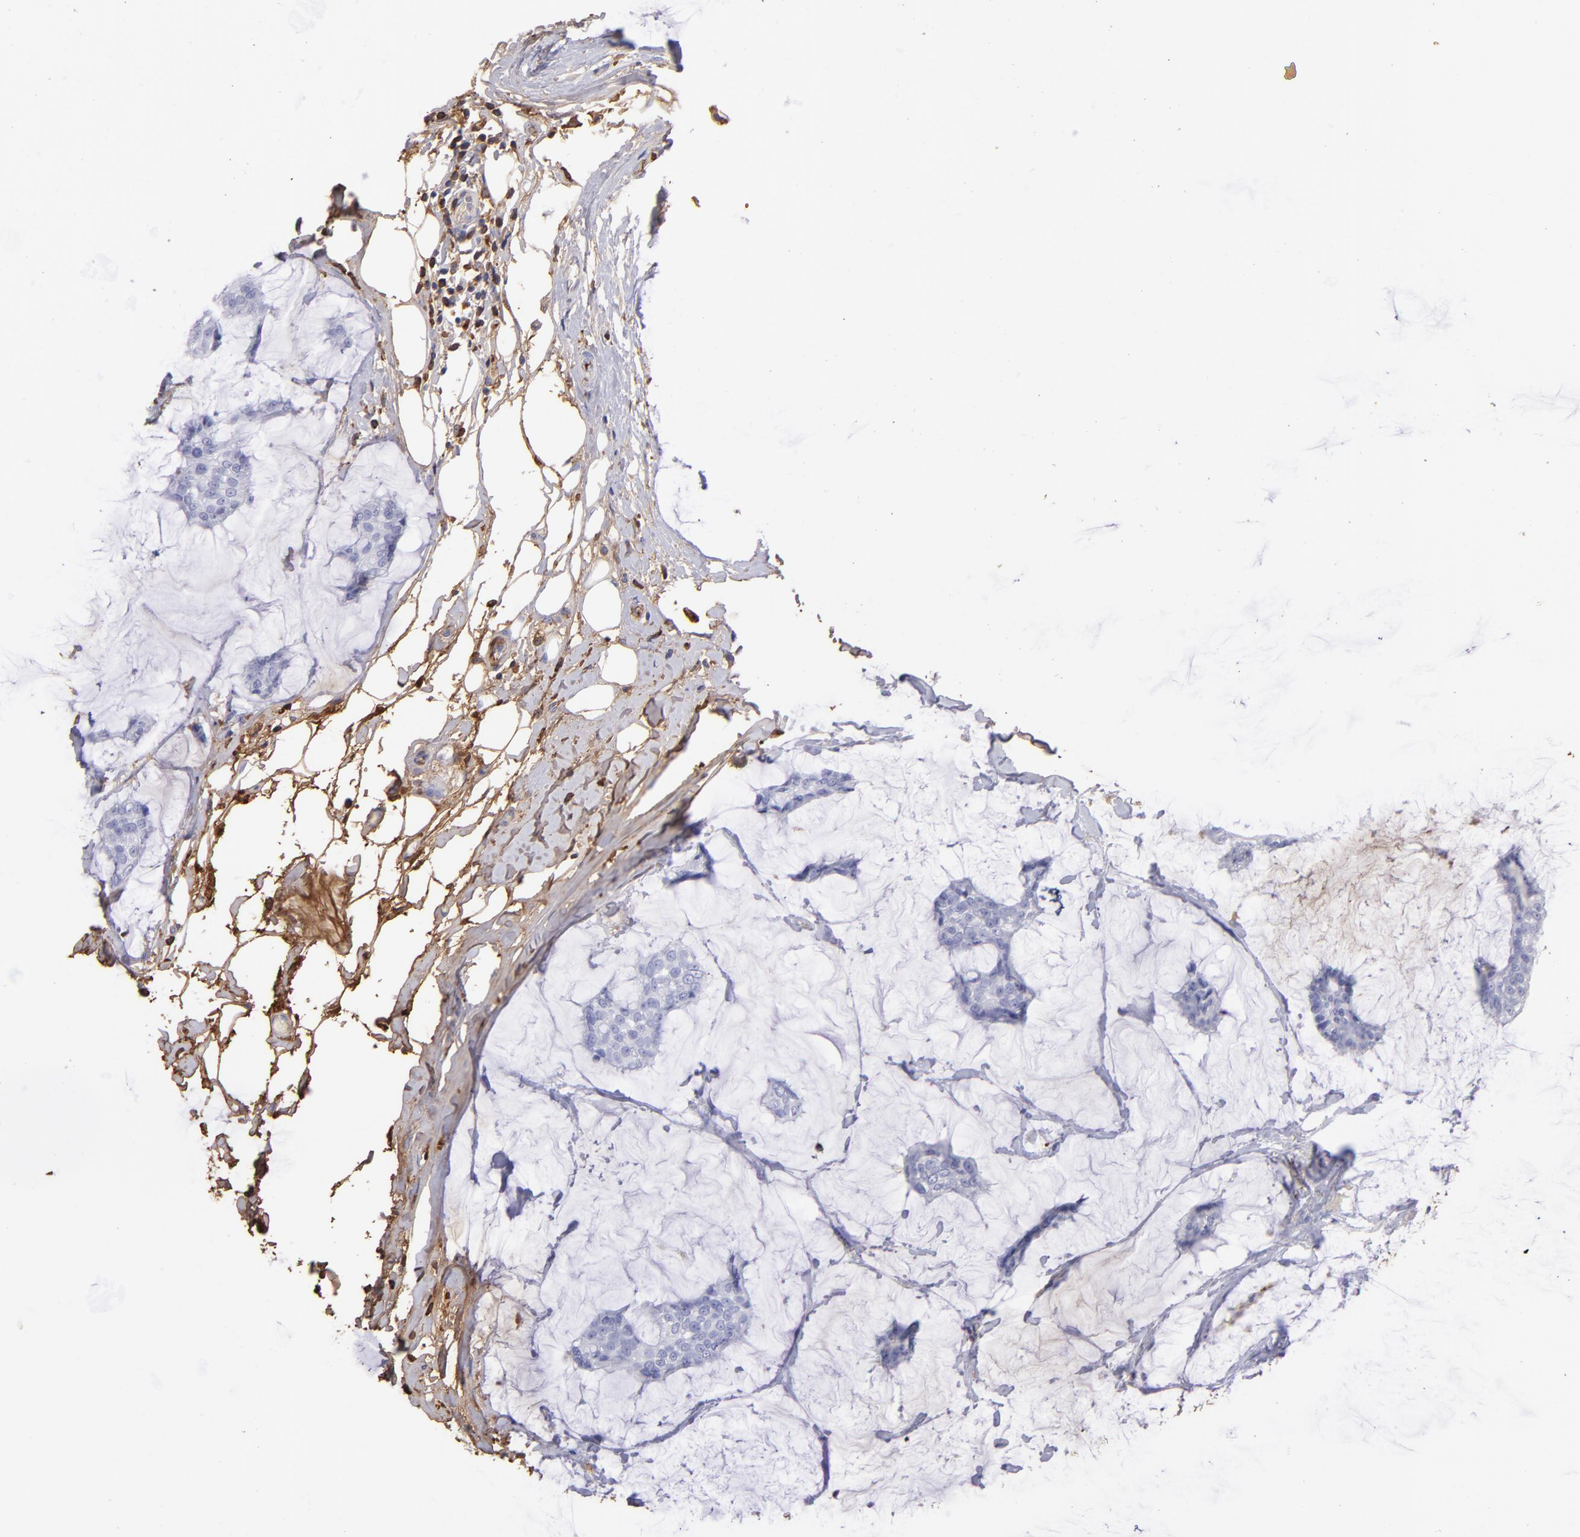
{"staining": {"intensity": "negative", "quantity": "none", "location": "none"}, "tissue": "breast cancer", "cell_type": "Tumor cells", "image_type": "cancer", "snomed": [{"axis": "morphology", "description": "Duct carcinoma"}, {"axis": "topography", "description": "Breast"}], "caption": "This micrograph is of breast invasive ductal carcinoma stained with IHC to label a protein in brown with the nuclei are counter-stained blue. There is no expression in tumor cells.", "gene": "FGB", "patient": {"sex": "female", "age": 93}}